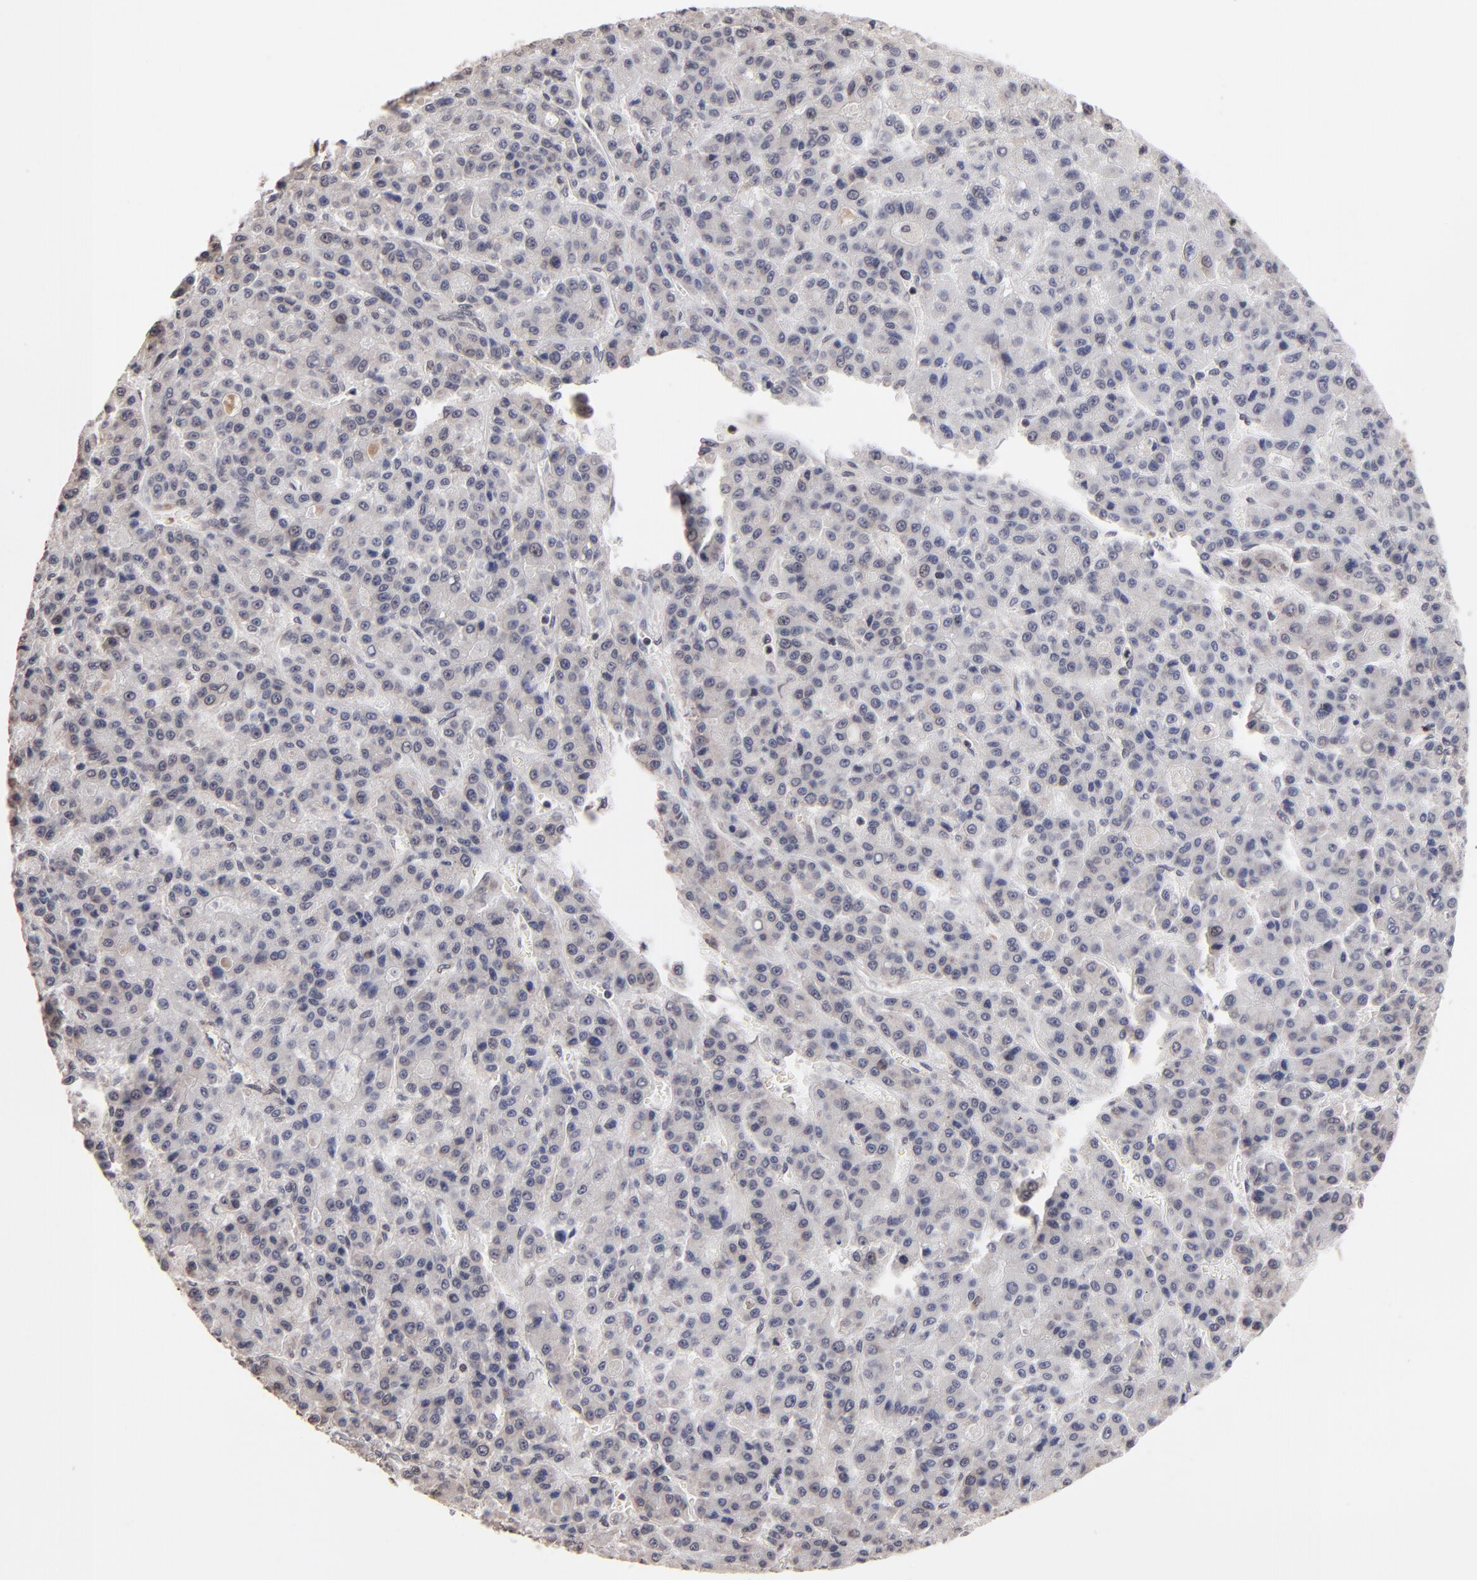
{"staining": {"intensity": "negative", "quantity": "none", "location": "none"}, "tissue": "liver cancer", "cell_type": "Tumor cells", "image_type": "cancer", "snomed": [{"axis": "morphology", "description": "Carcinoma, Hepatocellular, NOS"}, {"axis": "topography", "description": "Liver"}], "caption": "A high-resolution micrograph shows immunohistochemistry staining of liver cancer, which displays no significant positivity in tumor cells. (DAB immunohistochemistry (IHC) with hematoxylin counter stain).", "gene": "BRPF1", "patient": {"sex": "male", "age": 70}}